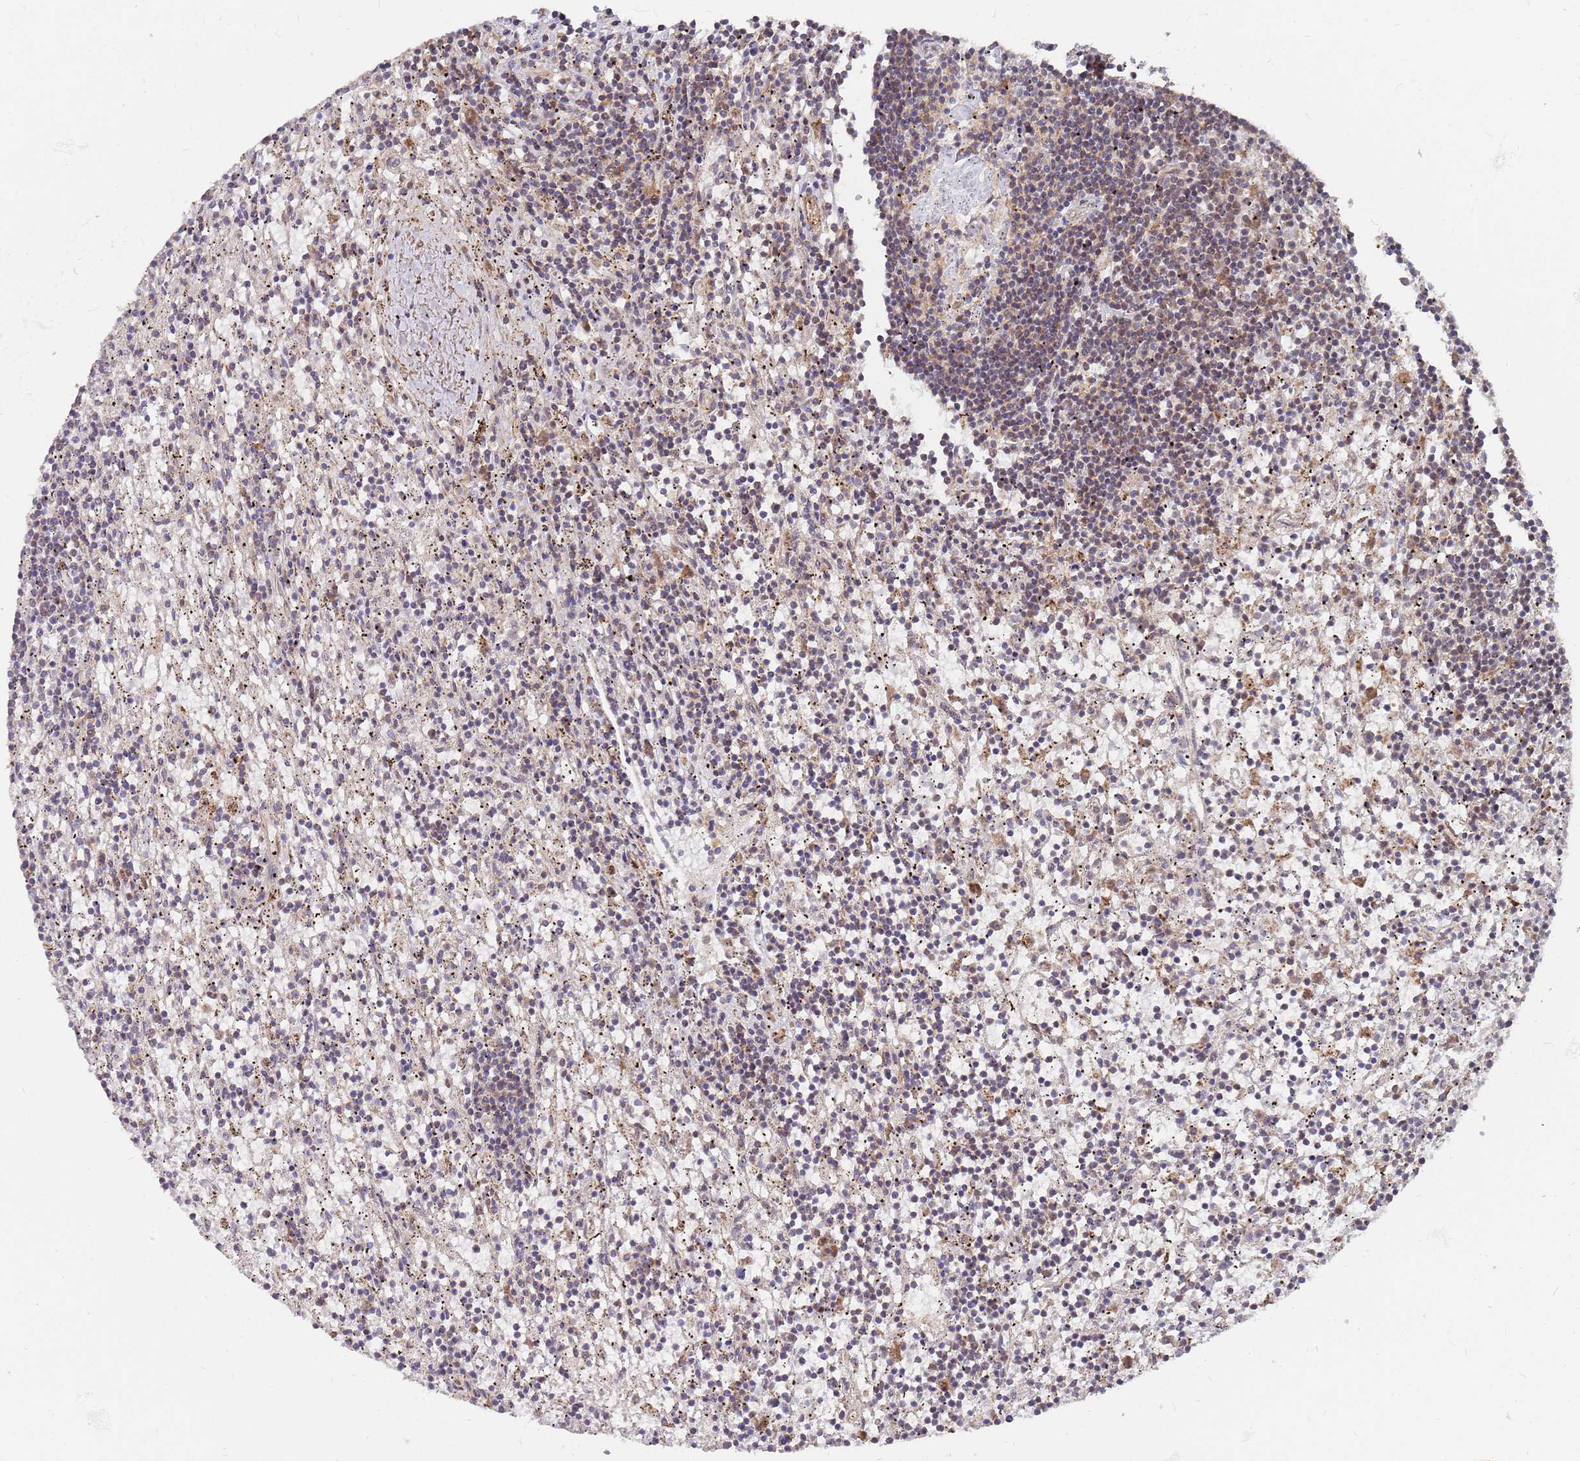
{"staining": {"intensity": "moderate", "quantity": "<25%", "location": "cytoplasmic/membranous"}, "tissue": "lymphoma", "cell_type": "Tumor cells", "image_type": "cancer", "snomed": [{"axis": "morphology", "description": "Malignant lymphoma, non-Hodgkin's type, Low grade"}, {"axis": "topography", "description": "Spleen"}], "caption": "An image of lymphoma stained for a protein shows moderate cytoplasmic/membranous brown staining in tumor cells.", "gene": "WDFY3", "patient": {"sex": "male", "age": 76}}